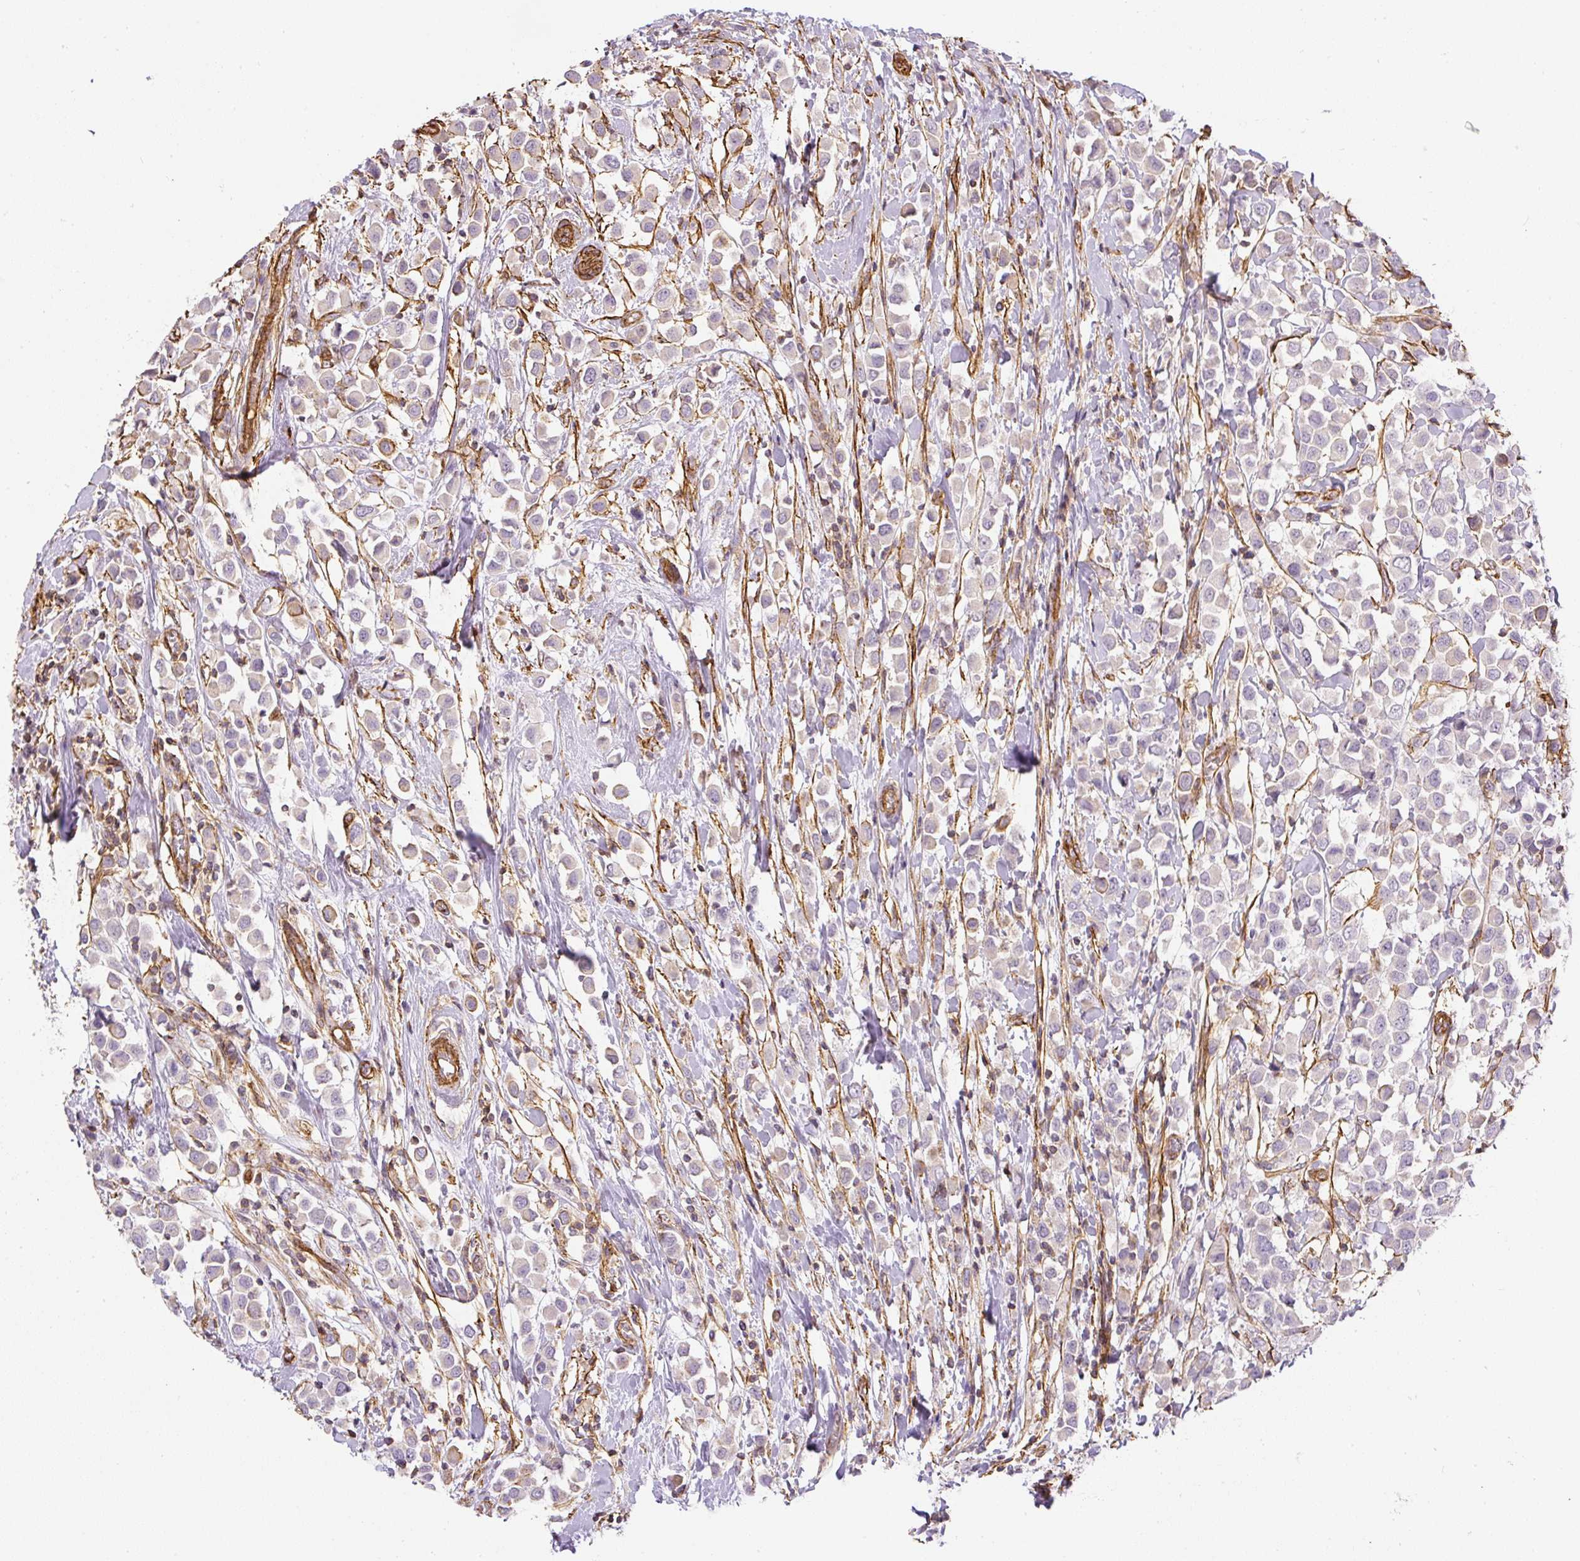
{"staining": {"intensity": "negative", "quantity": "none", "location": "none"}, "tissue": "breast cancer", "cell_type": "Tumor cells", "image_type": "cancer", "snomed": [{"axis": "morphology", "description": "Duct carcinoma"}, {"axis": "topography", "description": "Breast"}], "caption": "High magnification brightfield microscopy of infiltrating ductal carcinoma (breast) stained with DAB (brown) and counterstained with hematoxylin (blue): tumor cells show no significant expression.", "gene": "MYL12A", "patient": {"sex": "female", "age": 61}}